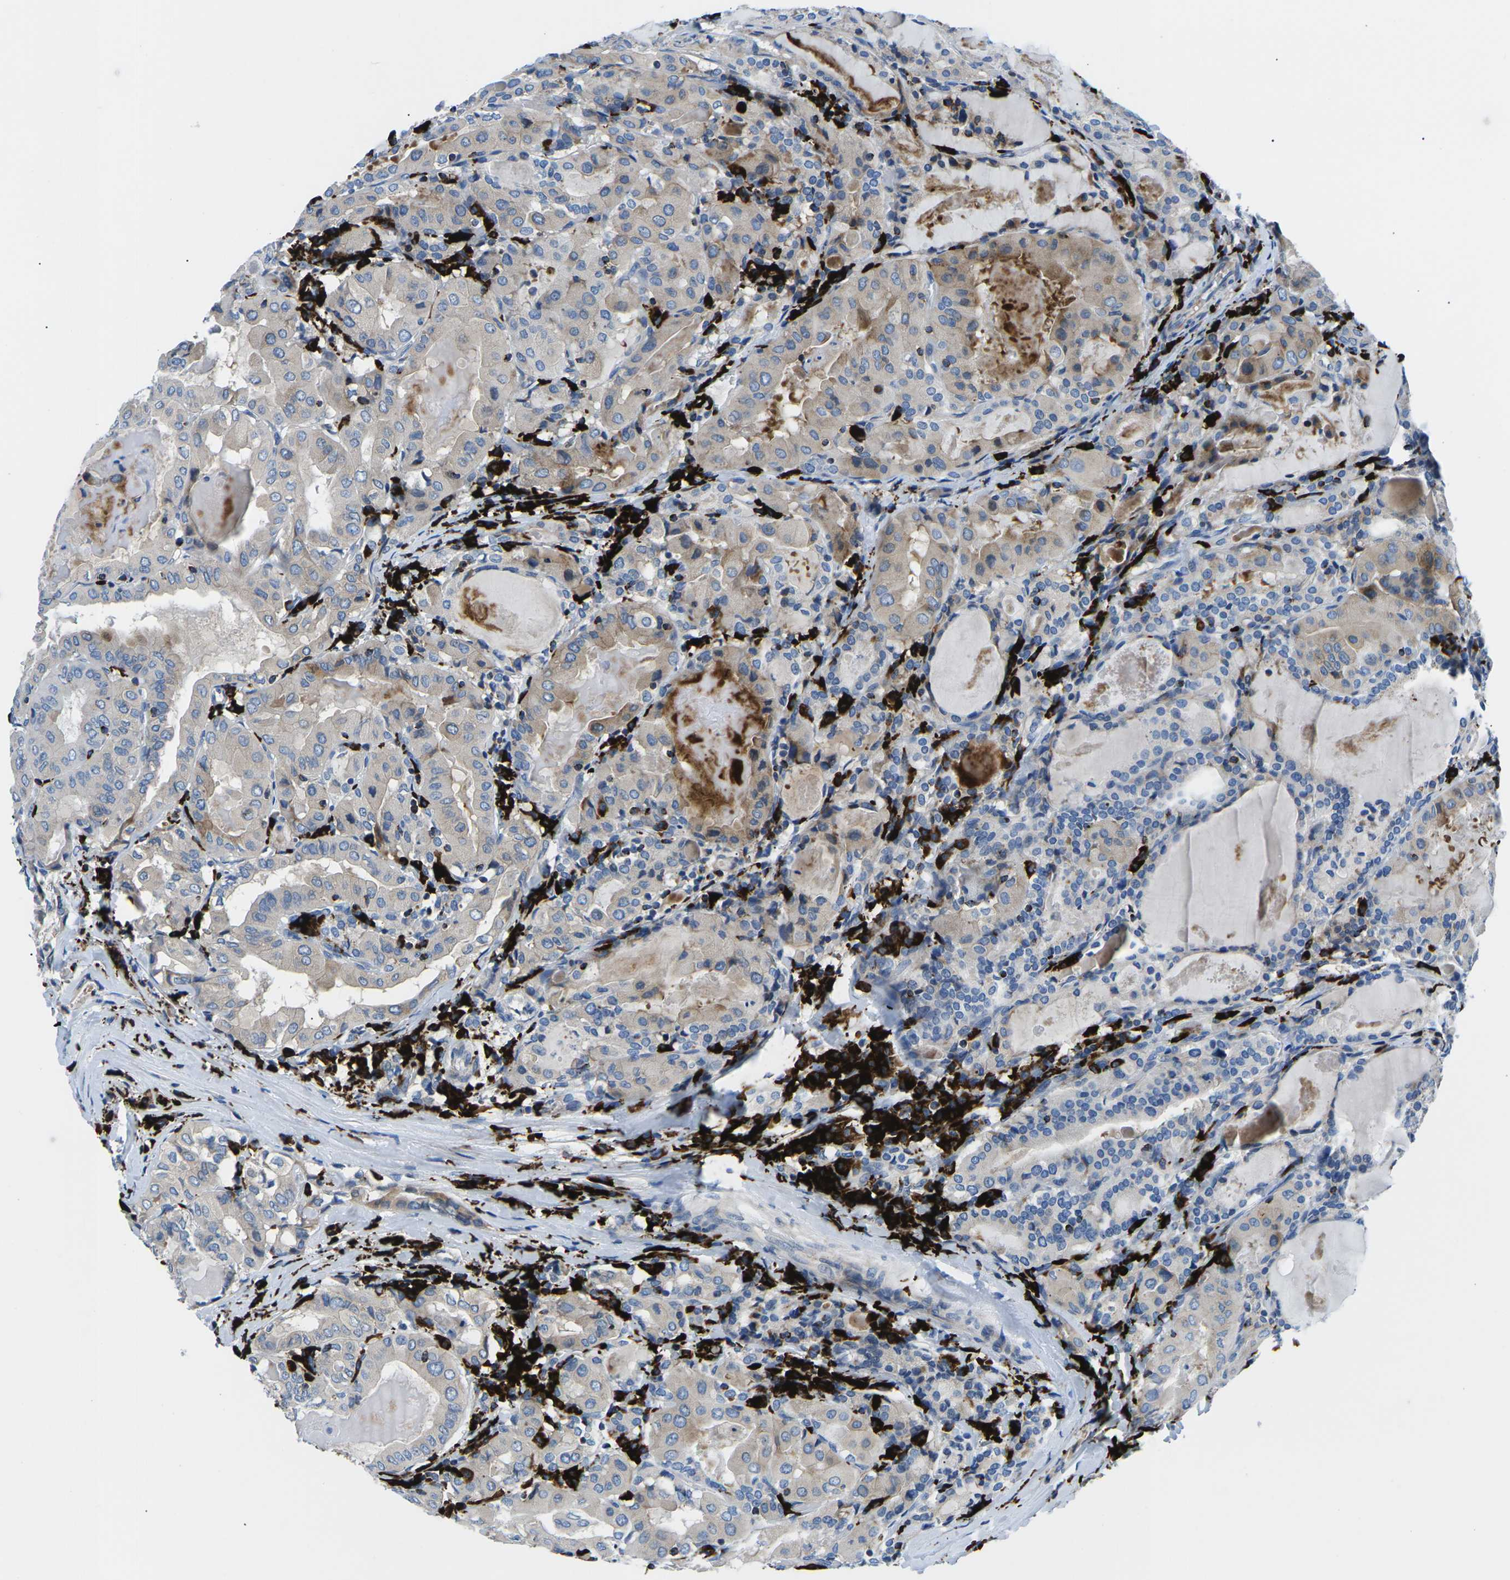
{"staining": {"intensity": "weak", "quantity": "25%-75%", "location": "cytoplasmic/membranous"}, "tissue": "thyroid cancer", "cell_type": "Tumor cells", "image_type": "cancer", "snomed": [{"axis": "morphology", "description": "Papillary adenocarcinoma, NOS"}, {"axis": "topography", "description": "Thyroid gland"}], "caption": "This micrograph exhibits immunohistochemistry (IHC) staining of thyroid papillary adenocarcinoma, with low weak cytoplasmic/membranous positivity in approximately 25%-75% of tumor cells.", "gene": "MC4R", "patient": {"sex": "female", "age": 42}}